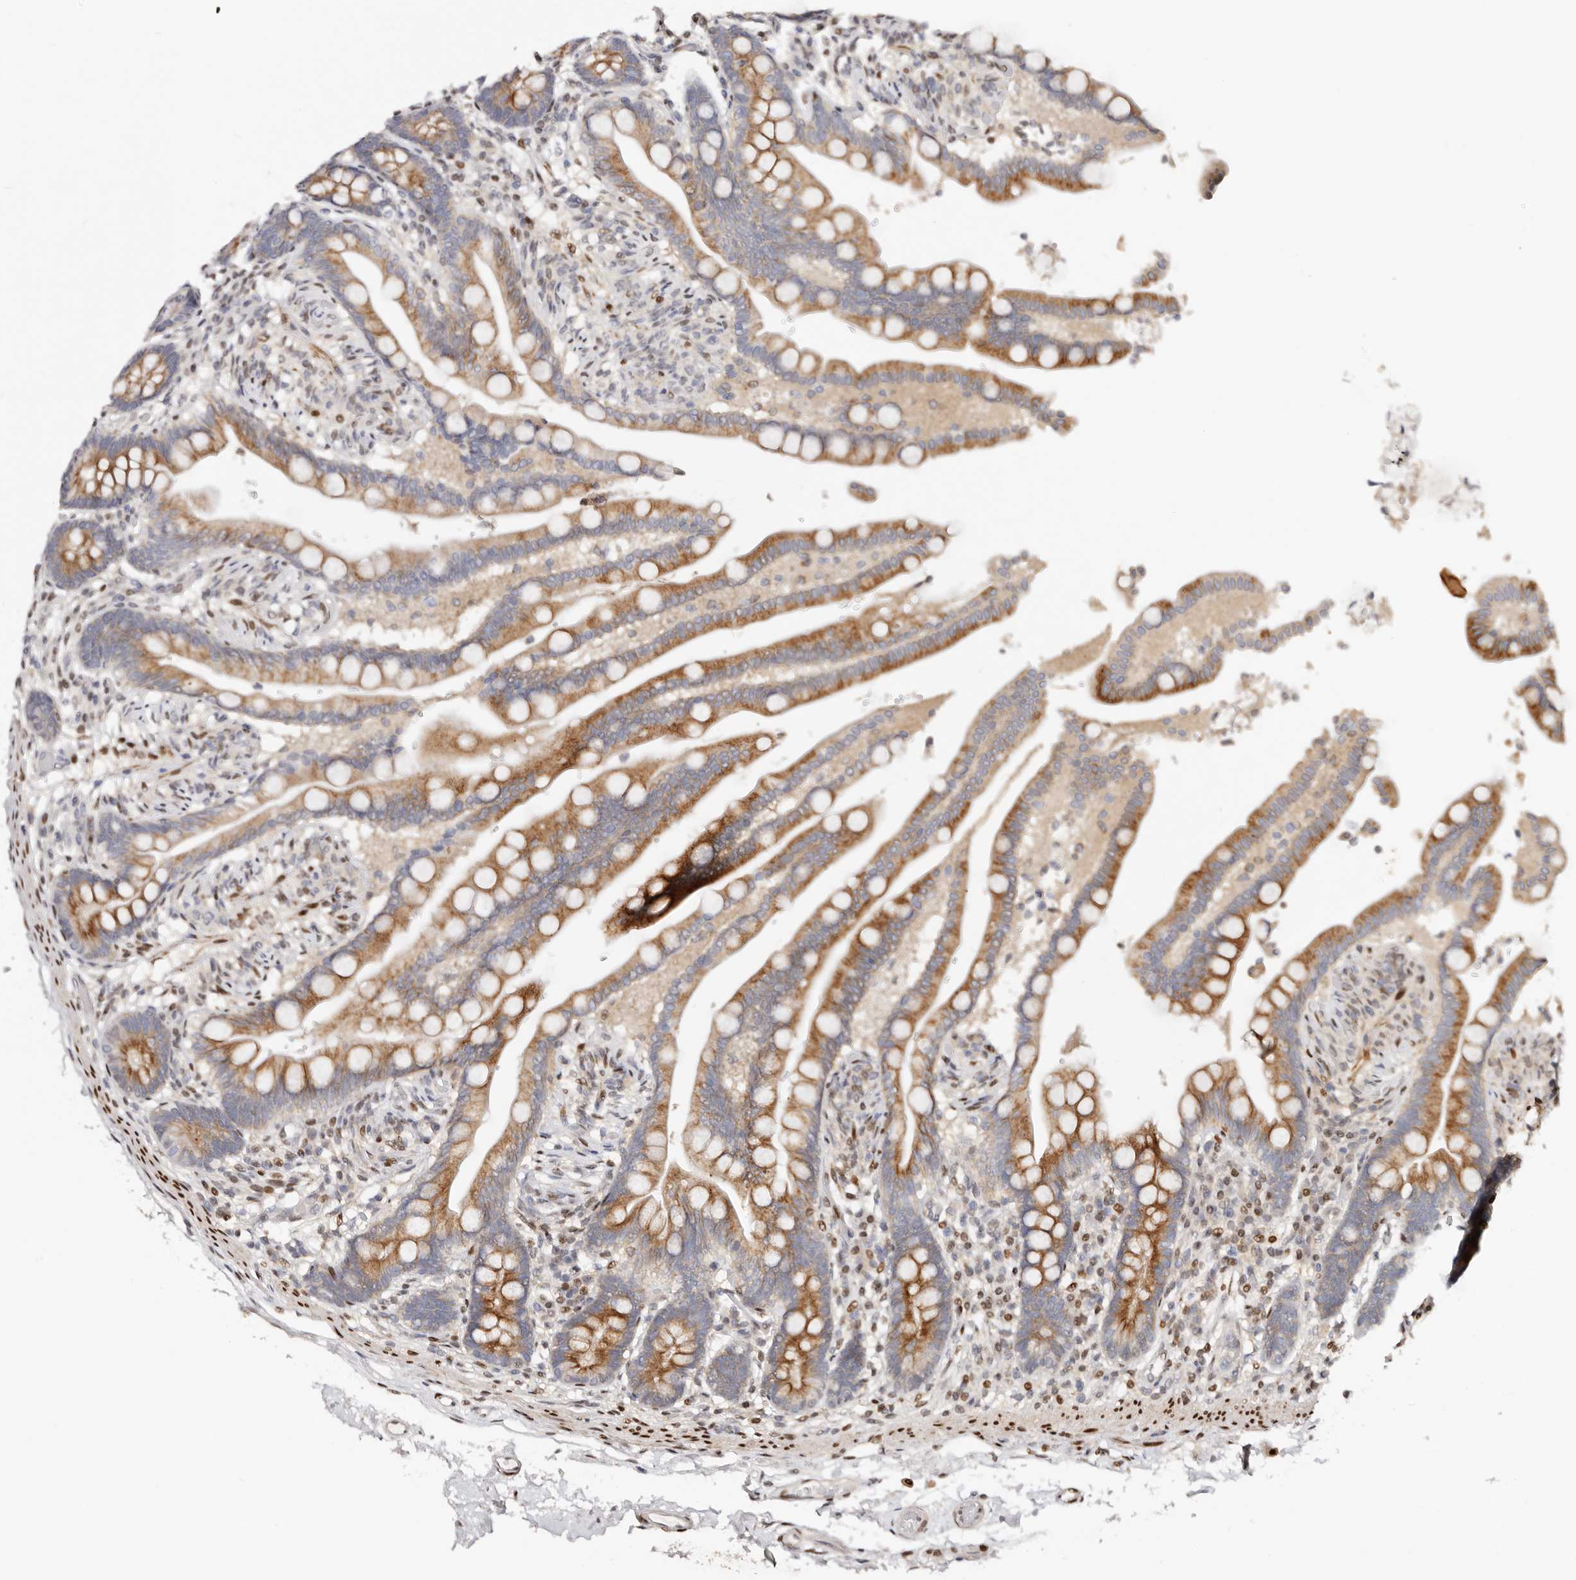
{"staining": {"intensity": "moderate", "quantity": ">75%", "location": "nuclear"}, "tissue": "colon", "cell_type": "Endothelial cells", "image_type": "normal", "snomed": [{"axis": "morphology", "description": "Normal tissue, NOS"}, {"axis": "topography", "description": "Smooth muscle"}, {"axis": "topography", "description": "Colon"}], "caption": "A brown stain labels moderate nuclear expression of a protein in endothelial cells of benign human colon. (Stains: DAB in brown, nuclei in blue, Microscopy: brightfield microscopy at high magnification).", "gene": "IQGAP3", "patient": {"sex": "male", "age": 73}}